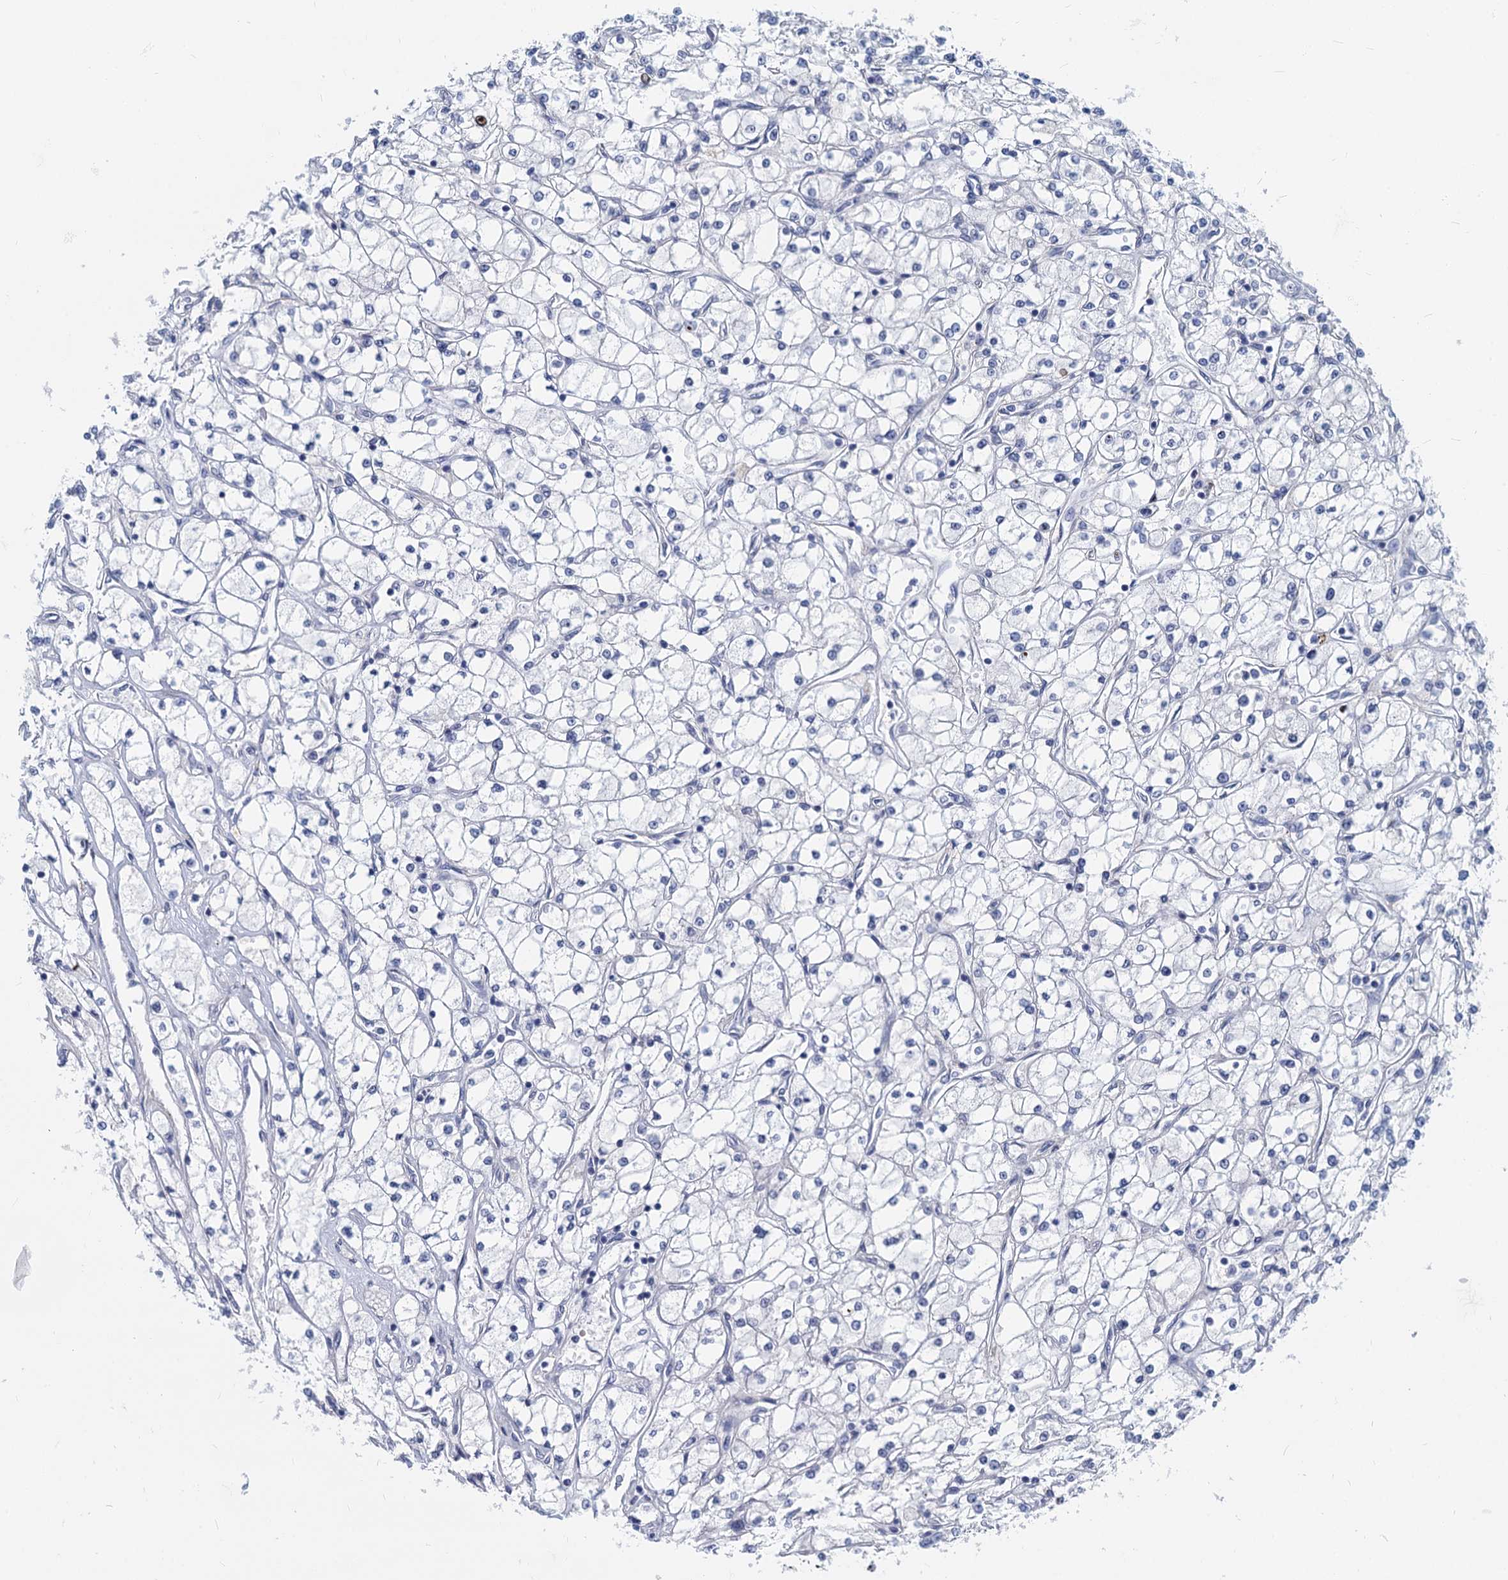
{"staining": {"intensity": "negative", "quantity": "none", "location": "none"}, "tissue": "renal cancer", "cell_type": "Tumor cells", "image_type": "cancer", "snomed": [{"axis": "morphology", "description": "Adenocarcinoma, NOS"}, {"axis": "topography", "description": "Kidney"}], "caption": "Adenocarcinoma (renal) stained for a protein using IHC displays no expression tumor cells.", "gene": "GSTM3", "patient": {"sex": "male", "age": 80}}